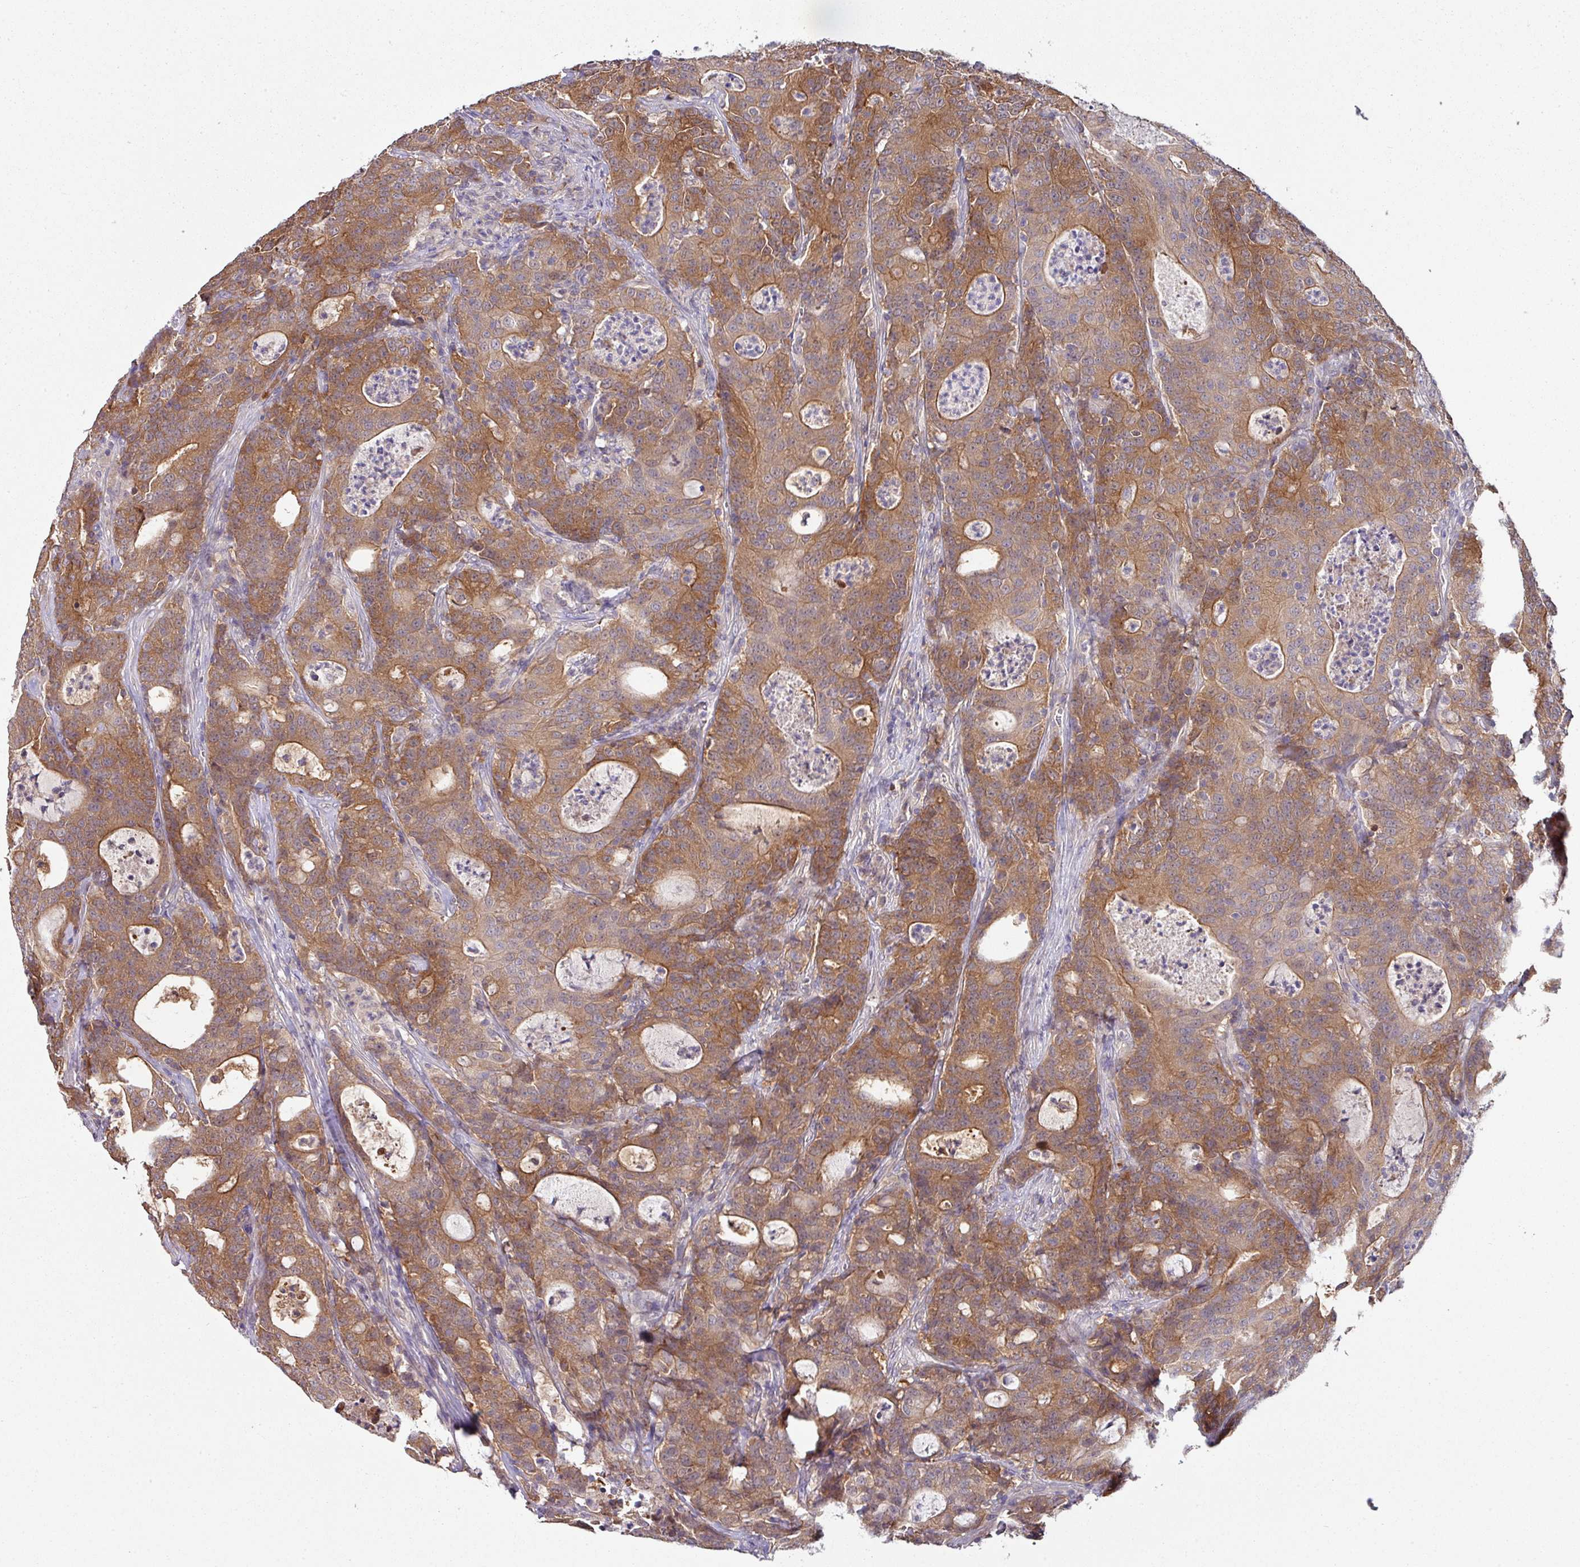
{"staining": {"intensity": "moderate", "quantity": ">75%", "location": "cytoplasmic/membranous"}, "tissue": "colorectal cancer", "cell_type": "Tumor cells", "image_type": "cancer", "snomed": [{"axis": "morphology", "description": "Adenocarcinoma, NOS"}, {"axis": "topography", "description": "Colon"}], "caption": "Colorectal cancer stained with DAB (3,3'-diaminobenzidine) immunohistochemistry (IHC) reveals medium levels of moderate cytoplasmic/membranous expression in about >75% of tumor cells.", "gene": "SLAMF6", "patient": {"sex": "male", "age": 83}}